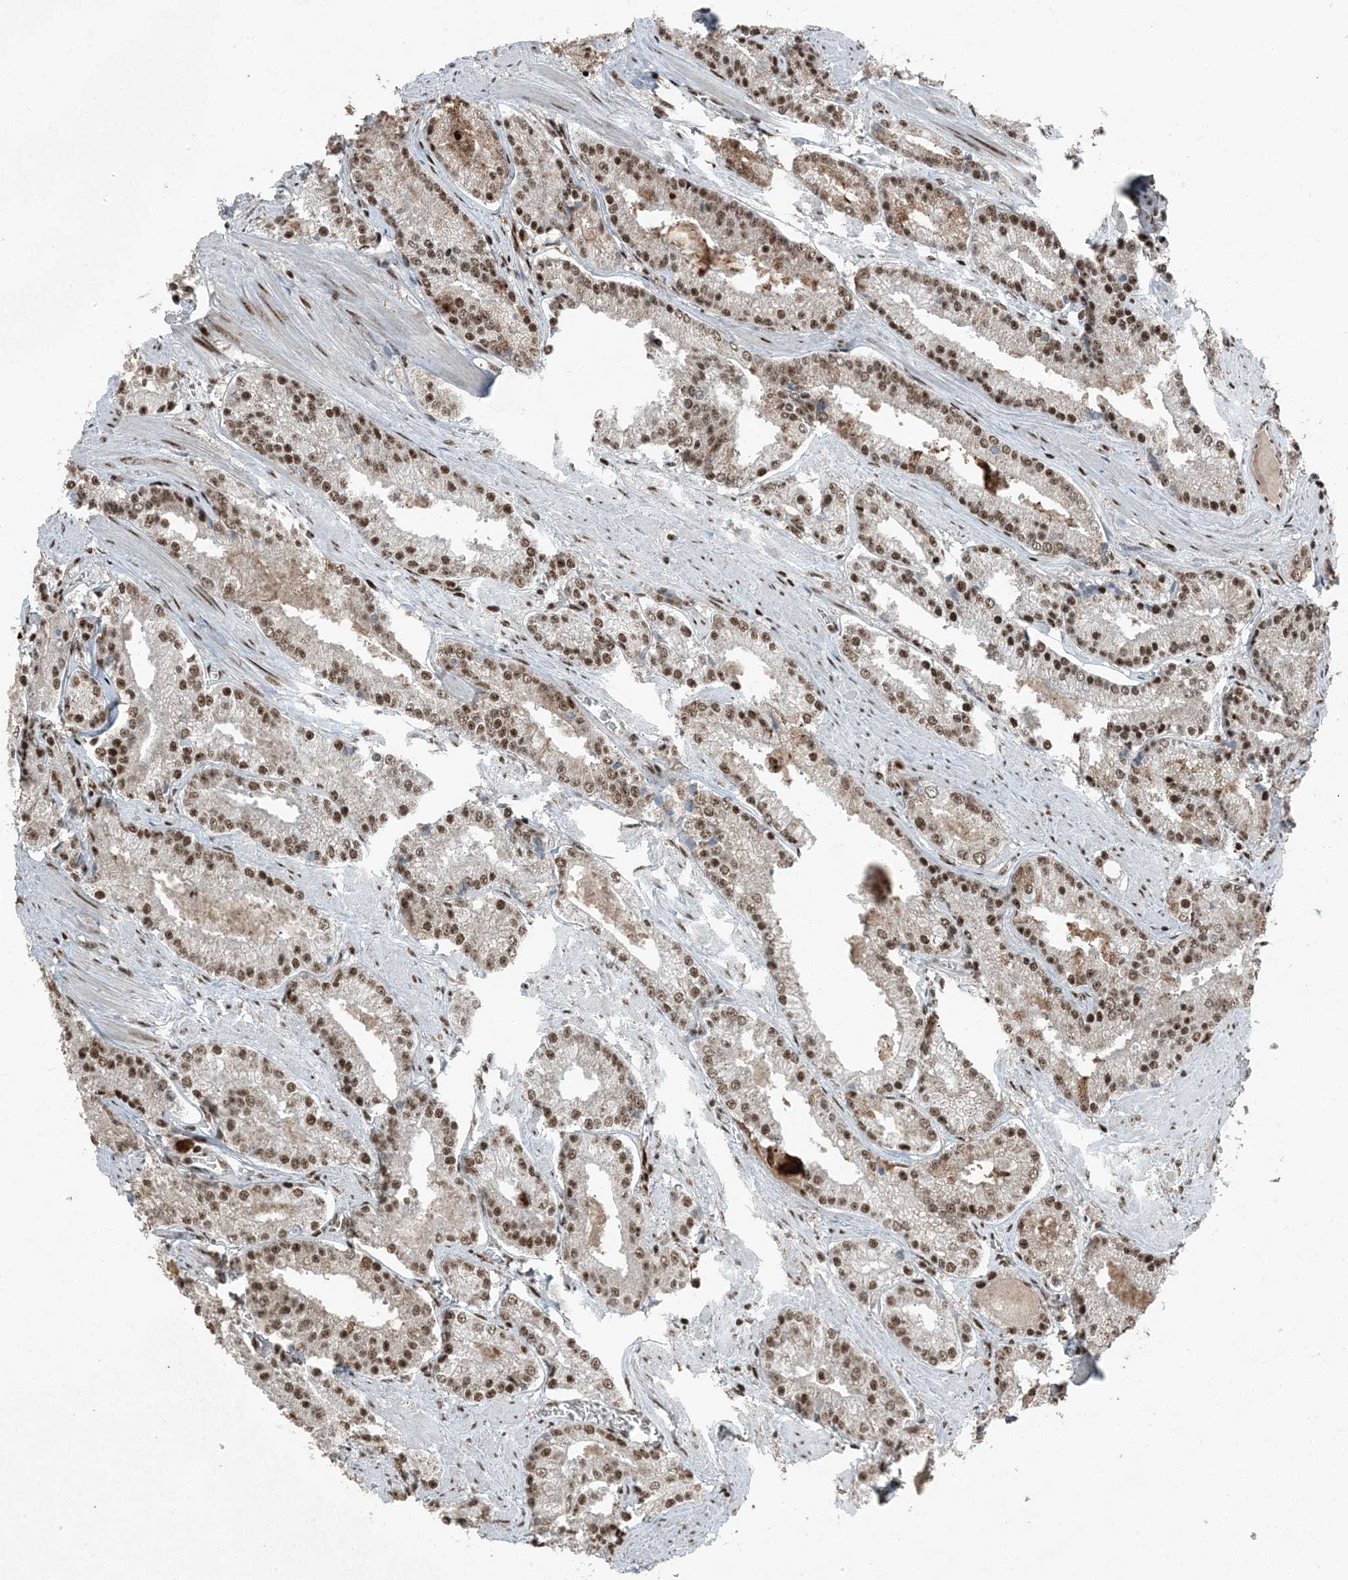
{"staining": {"intensity": "moderate", "quantity": ">75%", "location": "nuclear"}, "tissue": "prostate cancer", "cell_type": "Tumor cells", "image_type": "cancer", "snomed": [{"axis": "morphology", "description": "Adenocarcinoma, Low grade"}, {"axis": "topography", "description": "Prostate"}], "caption": "Tumor cells show medium levels of moderate nuclear staining in about >75% of cells in human prostate cancer (adenocarcinoma (low-grade)).", "gene": "TADA2B", "patient": {"sex": "male", "age": 54}}